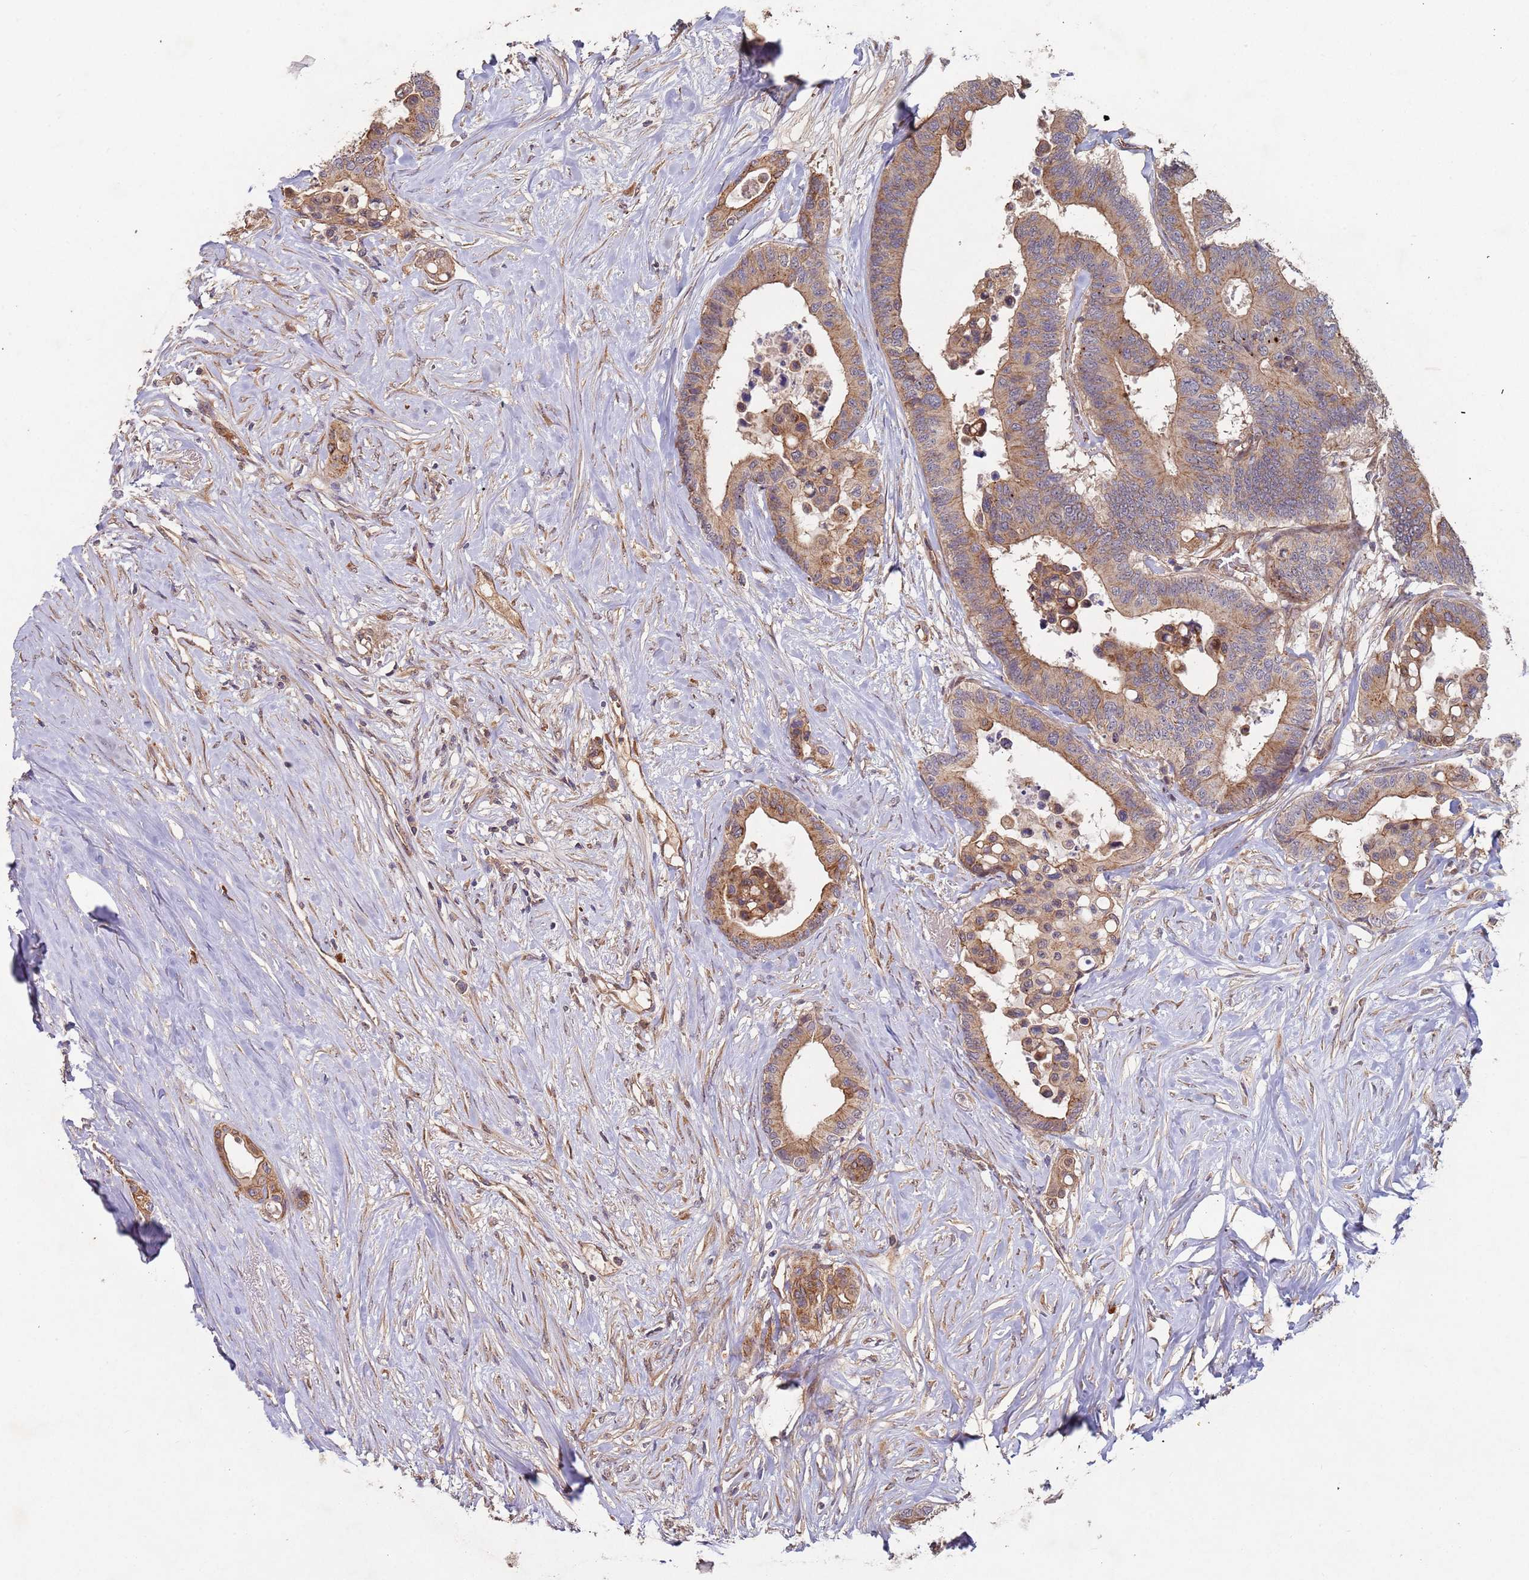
{"staining": {"intensity": "moderate", "quantity": ">75%", "location": "cytoplasmic/membranous"}, "tissue": "colorectal cancer", "cell_type": "Tumor cells", "image_type": "cancer", "snomed": [{"axis": "morphology", "description": "Normal tissue, NOS"}, {"axis": "morphology", "description": "Adenocarcinoma, NOS"}, {"axis": "topography", "description": "Colon"}], "caption": "Colorectal cancer (adenocarcinoma) tissue exhibits moderate cytoplasmic/membranous staining in about >75% of tumor cells, visualized by immunohistochemistry.", "gene": "KANSL1L", "patient": {"sex": "male", "age": 82}}